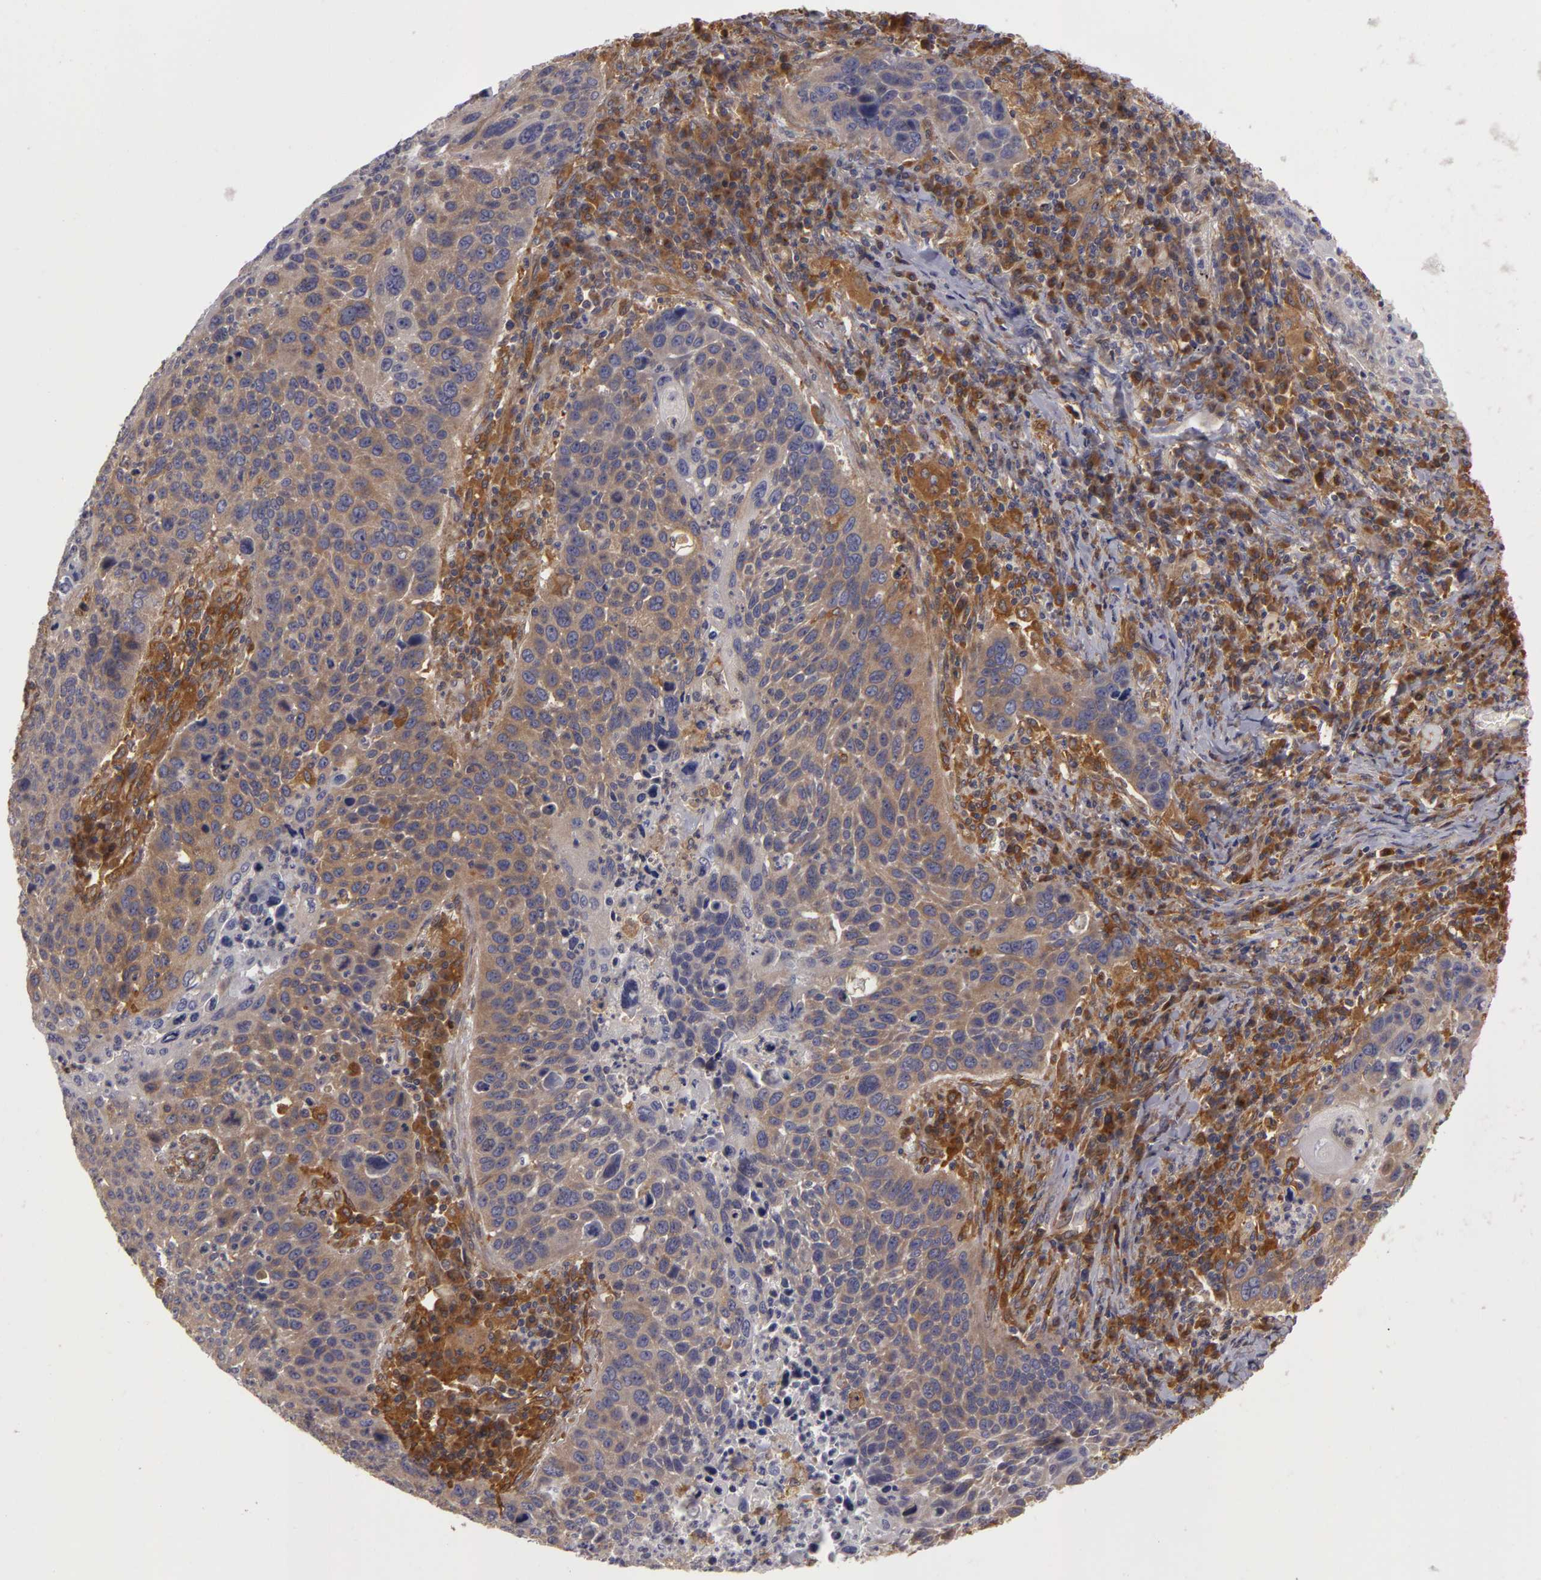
{"staining": {"intensity": "weak", "quantity": ">75%", "location": "cytoplasmic/membranous"}, "tissue": "lung cancer", "cell_type": "Tumor cells", "image_type": "cancer", "snomed": [{"axis": "morphology", "description": "Squamous cell carcinoma, NOS"}, {"axis": "topography", "description": "Lung"}], "caption": "Weak cytoplasmic/membranous staining for a protein is appreciated in about >75% of tumor cells of lung cancer (squamous cell carcinoma) using immunohistochemistry.", "gene": "ZNF229", "patient": {"sex": "male", "age": 68}}